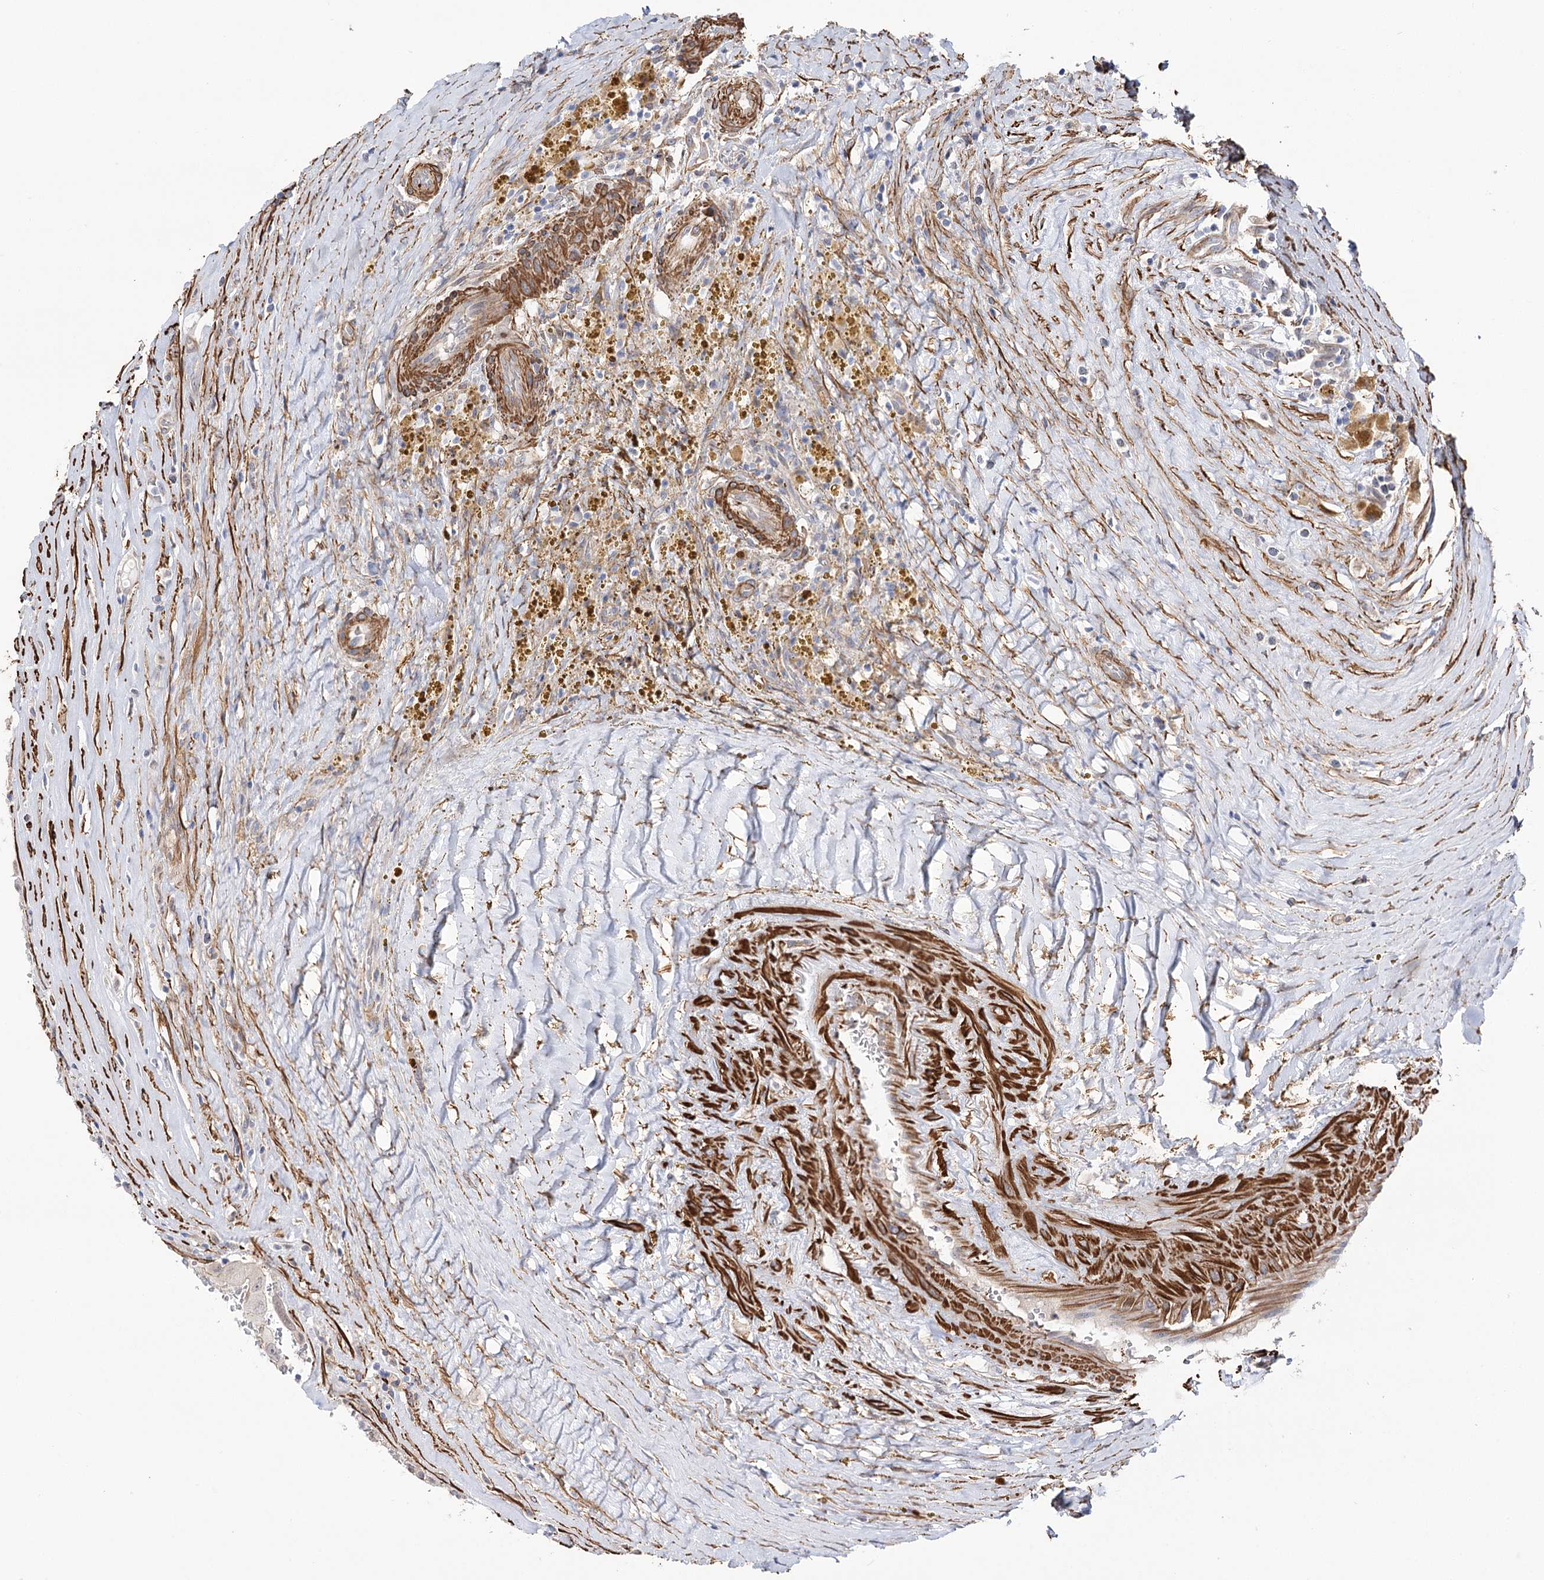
{"staining": {"intensity": "negative", "quantity": "none", "location": "none"}, "tissue": "thyroid cancer", "cell_type": "Tumor cells", "image_type": "cancer", "snomed": [{"axis": "morphology", "description": "Papillary adenocarcinoma, NOS"}, {"axis": "topography", "description": "Thyroid gland"}], "caption": "High magnification brightfield microscopy of thyroid papillary adenocarcinoma stained with DAB (3,3'-diaminobenzidine) (brown) and counterstained with hematoxylin (blue): tumor cells show no significant expression.", "gene": "WASHC3", "patient": {"sex": "male", "age": 77}}